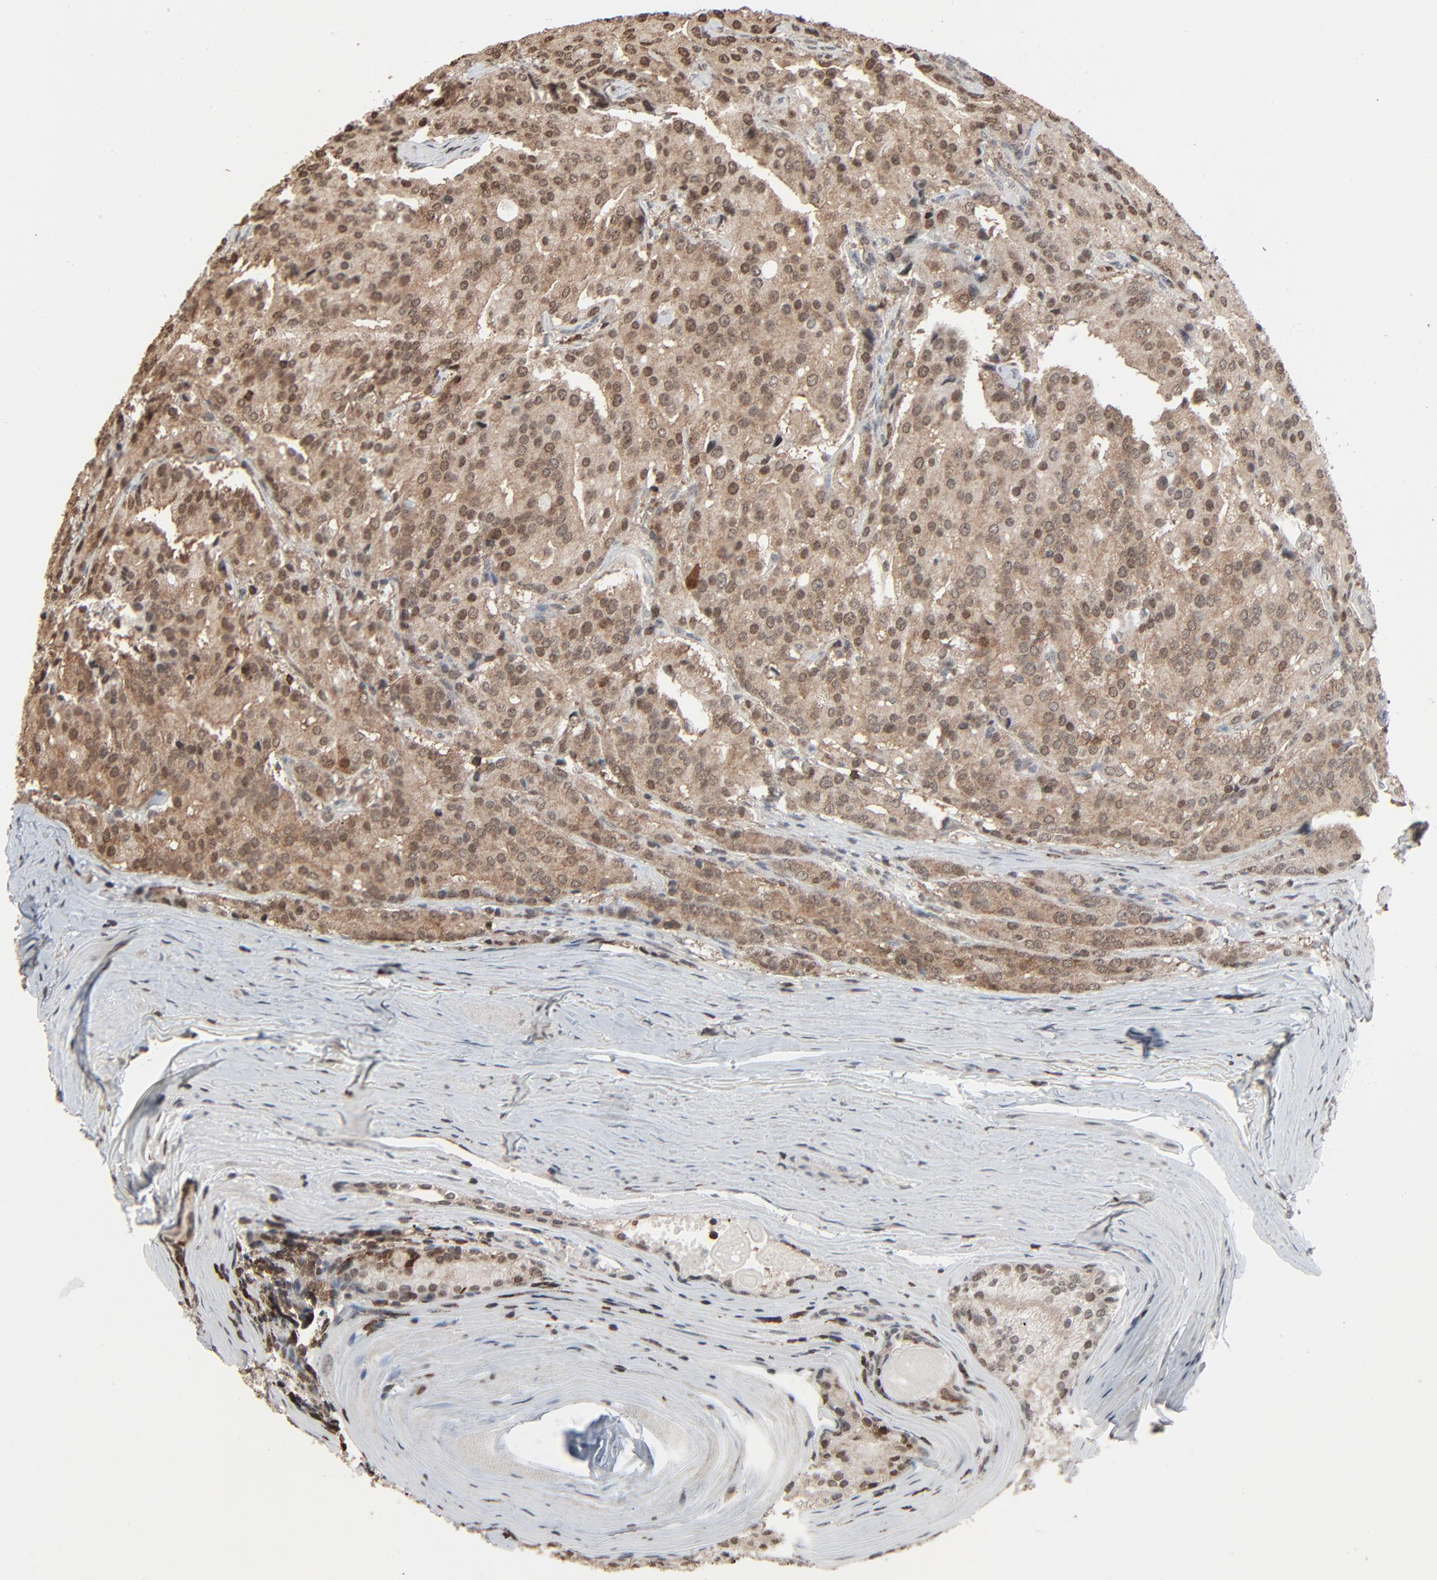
{"staining": {"intensity": "moderate", "quantity": ">75%", "location": "cytoplasmic/membranous,nuclear"}, "tissue": "prostate cancer", "cell_type": "Tumor cells", "image_type": "cancer", "snomed": [{"axis": "morphology", "description": "Adenocarcinoma, Medium grade"}, {"axis": "topography", "description": "Prostate"}], "caption": "Protein analysis of prostate cancer (adenocarcinoma (medium-grade)) tissue demonstrates moderate cytoplasmic/membranous and nuclear positivity in about >75% of tumor cells. (Stains: DAB (3,3'-diaminobenzidine) in brown, nuclei in blue, Microscopy: brightfield microscopy at high magnification).", "gene": "RPS6KA3", "patient": {"sex": "male", "age": 72}}